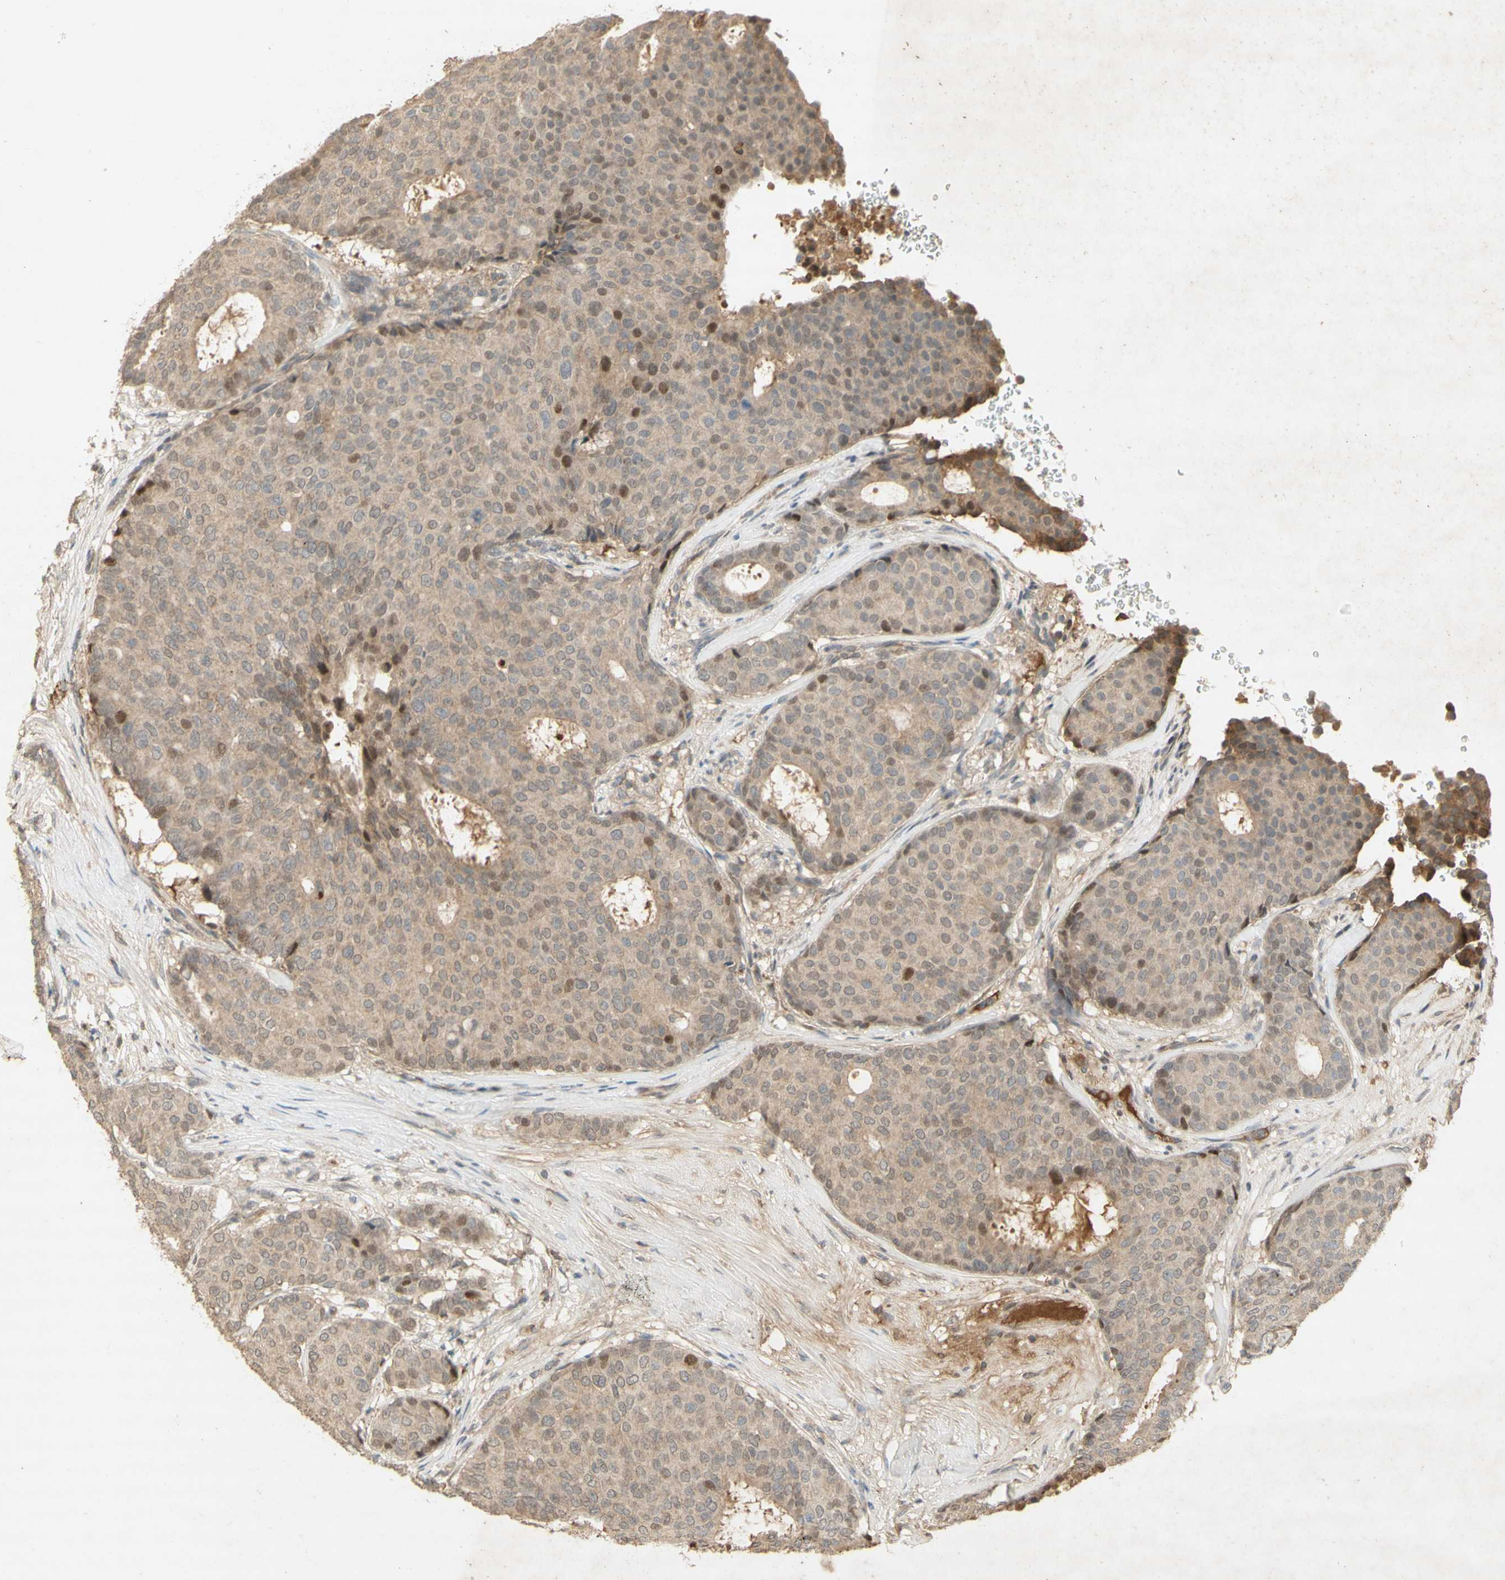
{"staining": {"intensity": "weak", "quantity": ">75%", "location": "cytoplasmic/membranous,nuclear"}, "tissue": "breast cancer", "cell_type": "Tumor cells", "image_type": "cancer", "snomed": [{"axis": "morphology", "description": "Duct carcinoma"}, {"axis": "topography", "description": "Breast"}], "caption": "A high-resolution image shows IHC staining of breast cancer, which exhibits weak cytoplasmic/membranous and nuclear expression in approximately >75% of tumor cells.", "gene": "NRG4", "patient": {"sex": "female", "age": 75}}